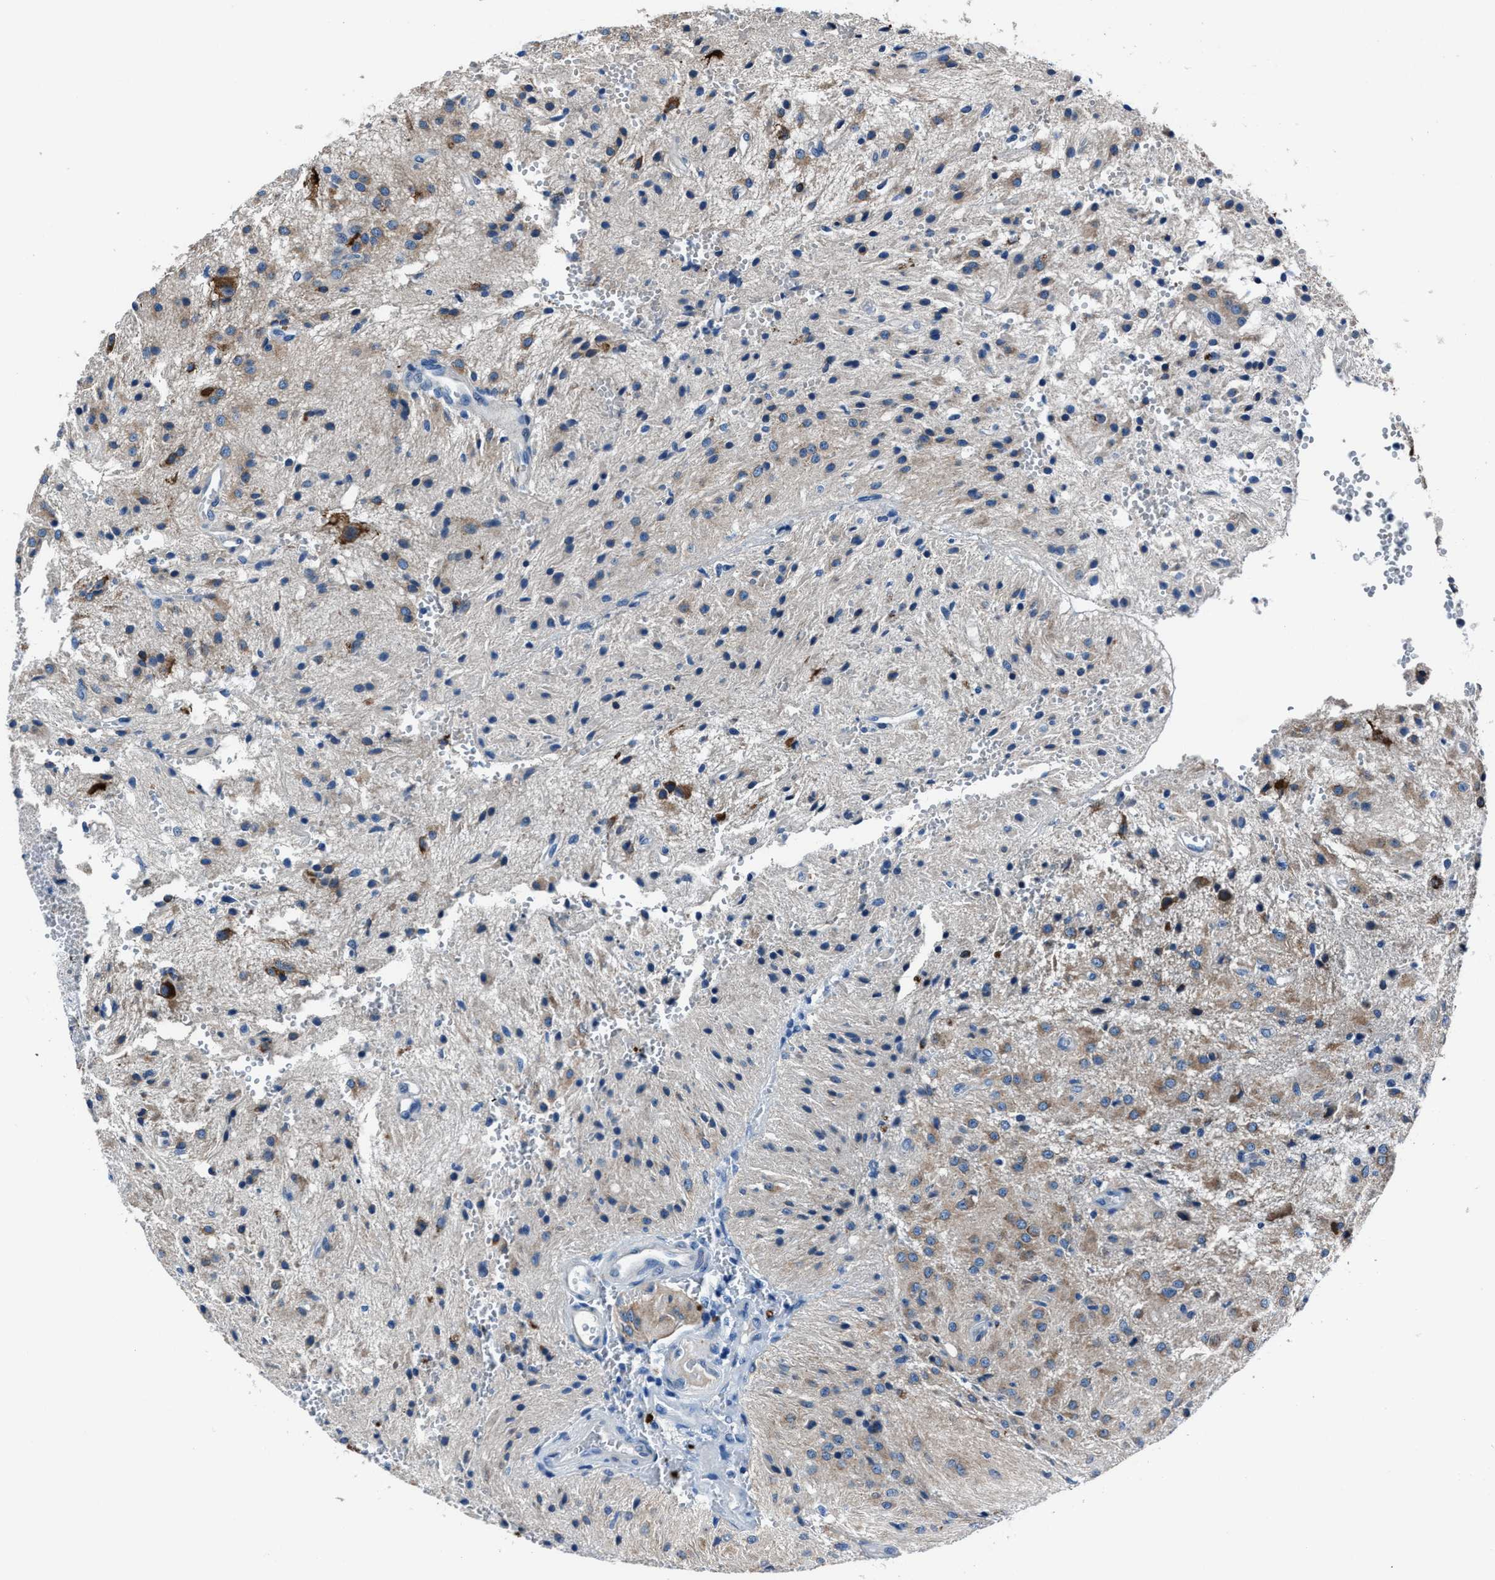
{"staining": {"intensity": "moderate", "quantity": "<25%", "location": "cytoplasmic/membranous"}, "tissue": "glioma", "cell_type": "Tumor cells", "image_type": "cancer", "snomed": [{"axis": "morphology", "description": "Glioma, malignant, High grade"}, {"axis": "topography", "description": "Brain"}], "caption": "About <25% of tumor cells in human malignant high-grade glioma reveal moderate cytoplasmic/membranous protein expression as visualized by brown immunohistochemical staining.", "gene": "NACAD", "patient": {"sex": "female", "age": 59}}